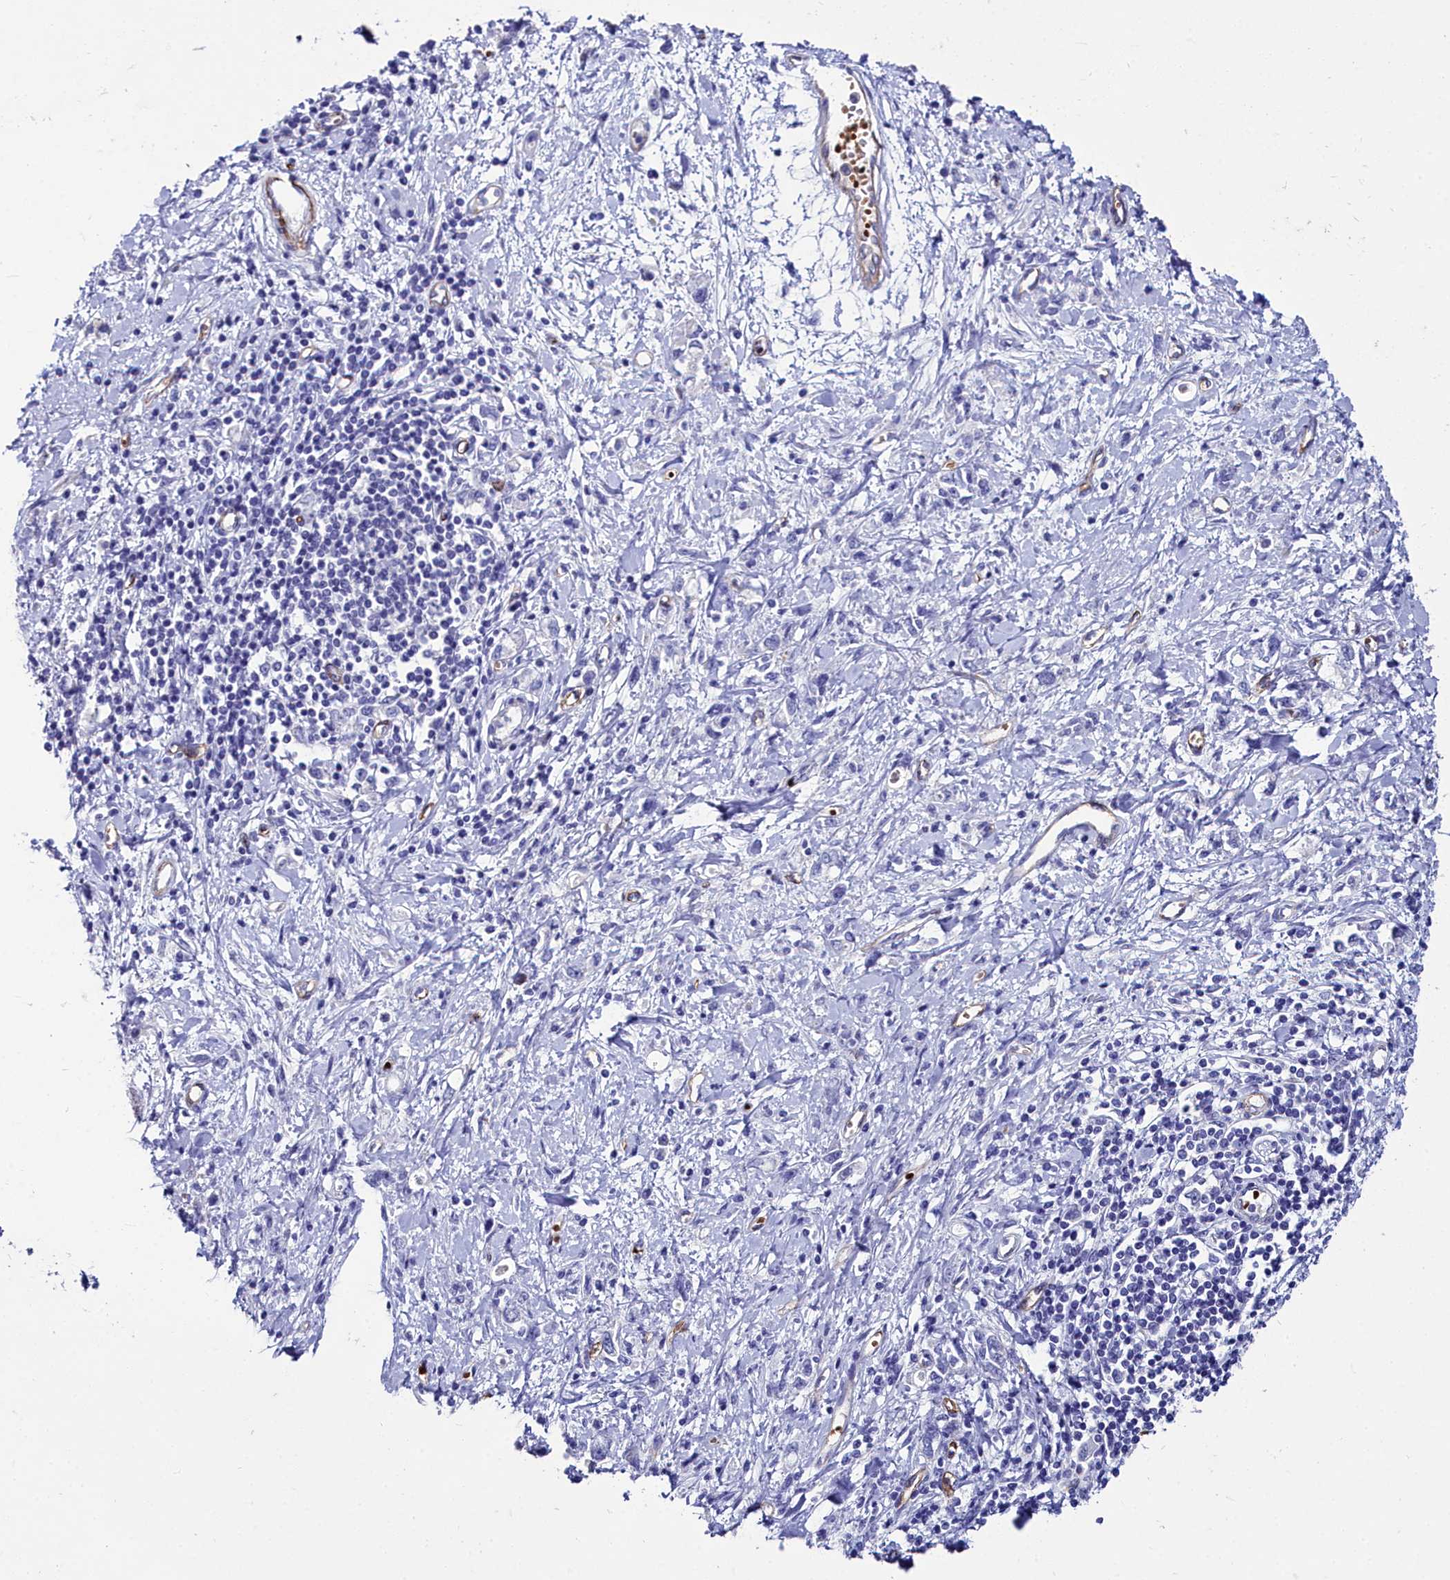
{"staining": {"intensity": "negative", "quantity": "none", "location": "none"}, "tissue": "stomach cancer", "cell_type": "Tumor cells", "image_type": "cancer", "snomed": [{"axis": "morphology", "description": "Adenocarcinoma, NOS"}, {"axis": "topography", "description": "Stomach"}], "caption": "Histopathology image shows no protein expression in tumor cells of stomach cancer tissue.", "gene": "CYP4F11", "patient": {"sex": "female", "age": 76}}